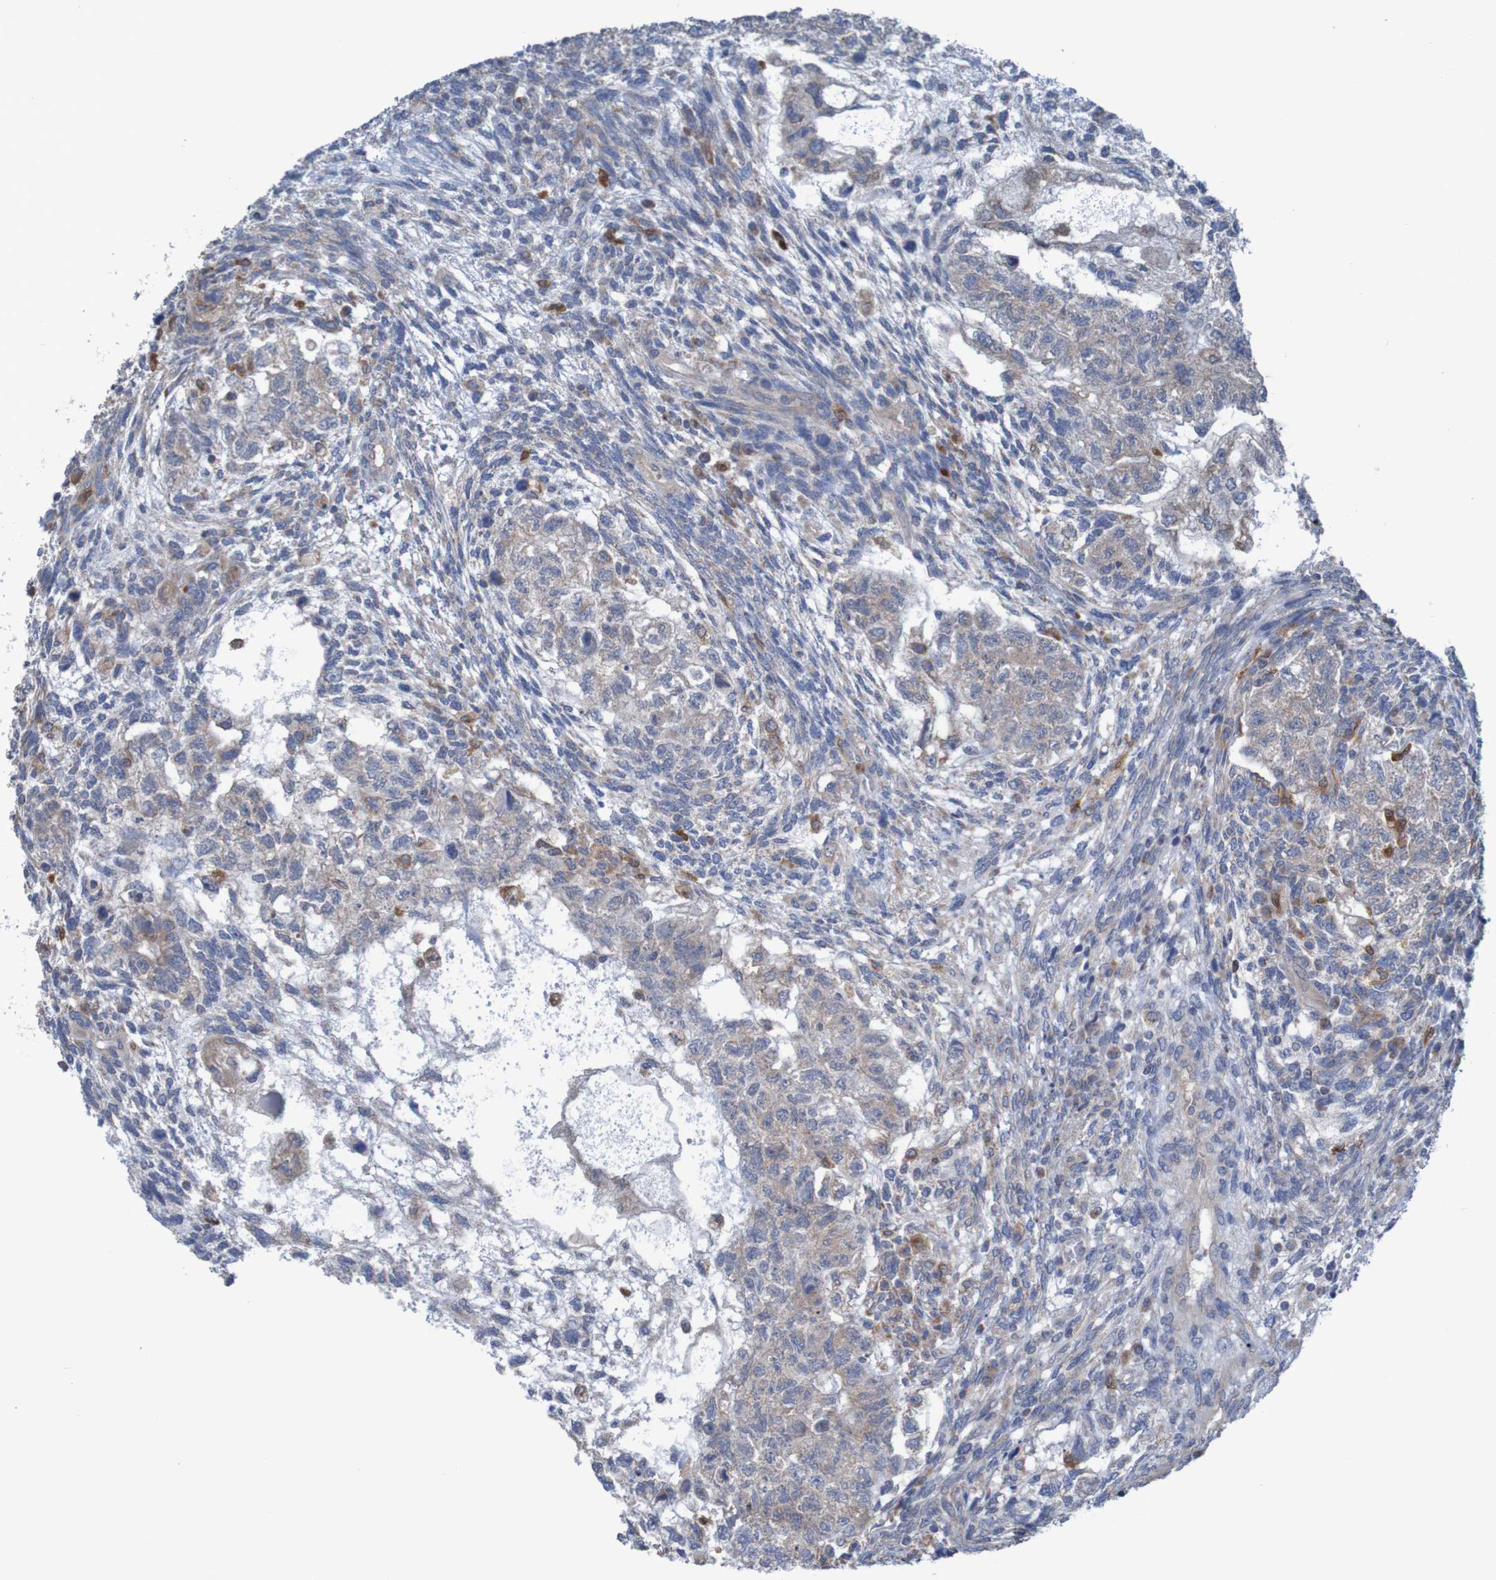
{"staining": {"intensity": "weak", "quantity": ">75%", "location": "cytoplasmic/membranous"}, "tissue": "testis cancer", "cell_type": "Tumor cells", "image_type": "cancer", "snomed": [{"axis": "morphology", "description": "Normal tissue, NOS"}, {"axis": "morphology", "description": "Carcinoma, Embryonal, NOS"}, {"axis": "topography", "description": "Testis"}], "caption": "Testis cancer tissue demonstrates weak cytoplasmic/membranous expression in approximately >75% of tumor cells, visualized by immunohistochemistry. The staining is performed using DAB (3,3'-diaminobenzidine) brown chromogen to label protein expression. The nuclei are counter-stained blue using hematoxylin.", "gene": "PARP4", "patient": {"sex": "male", "age": 36}}